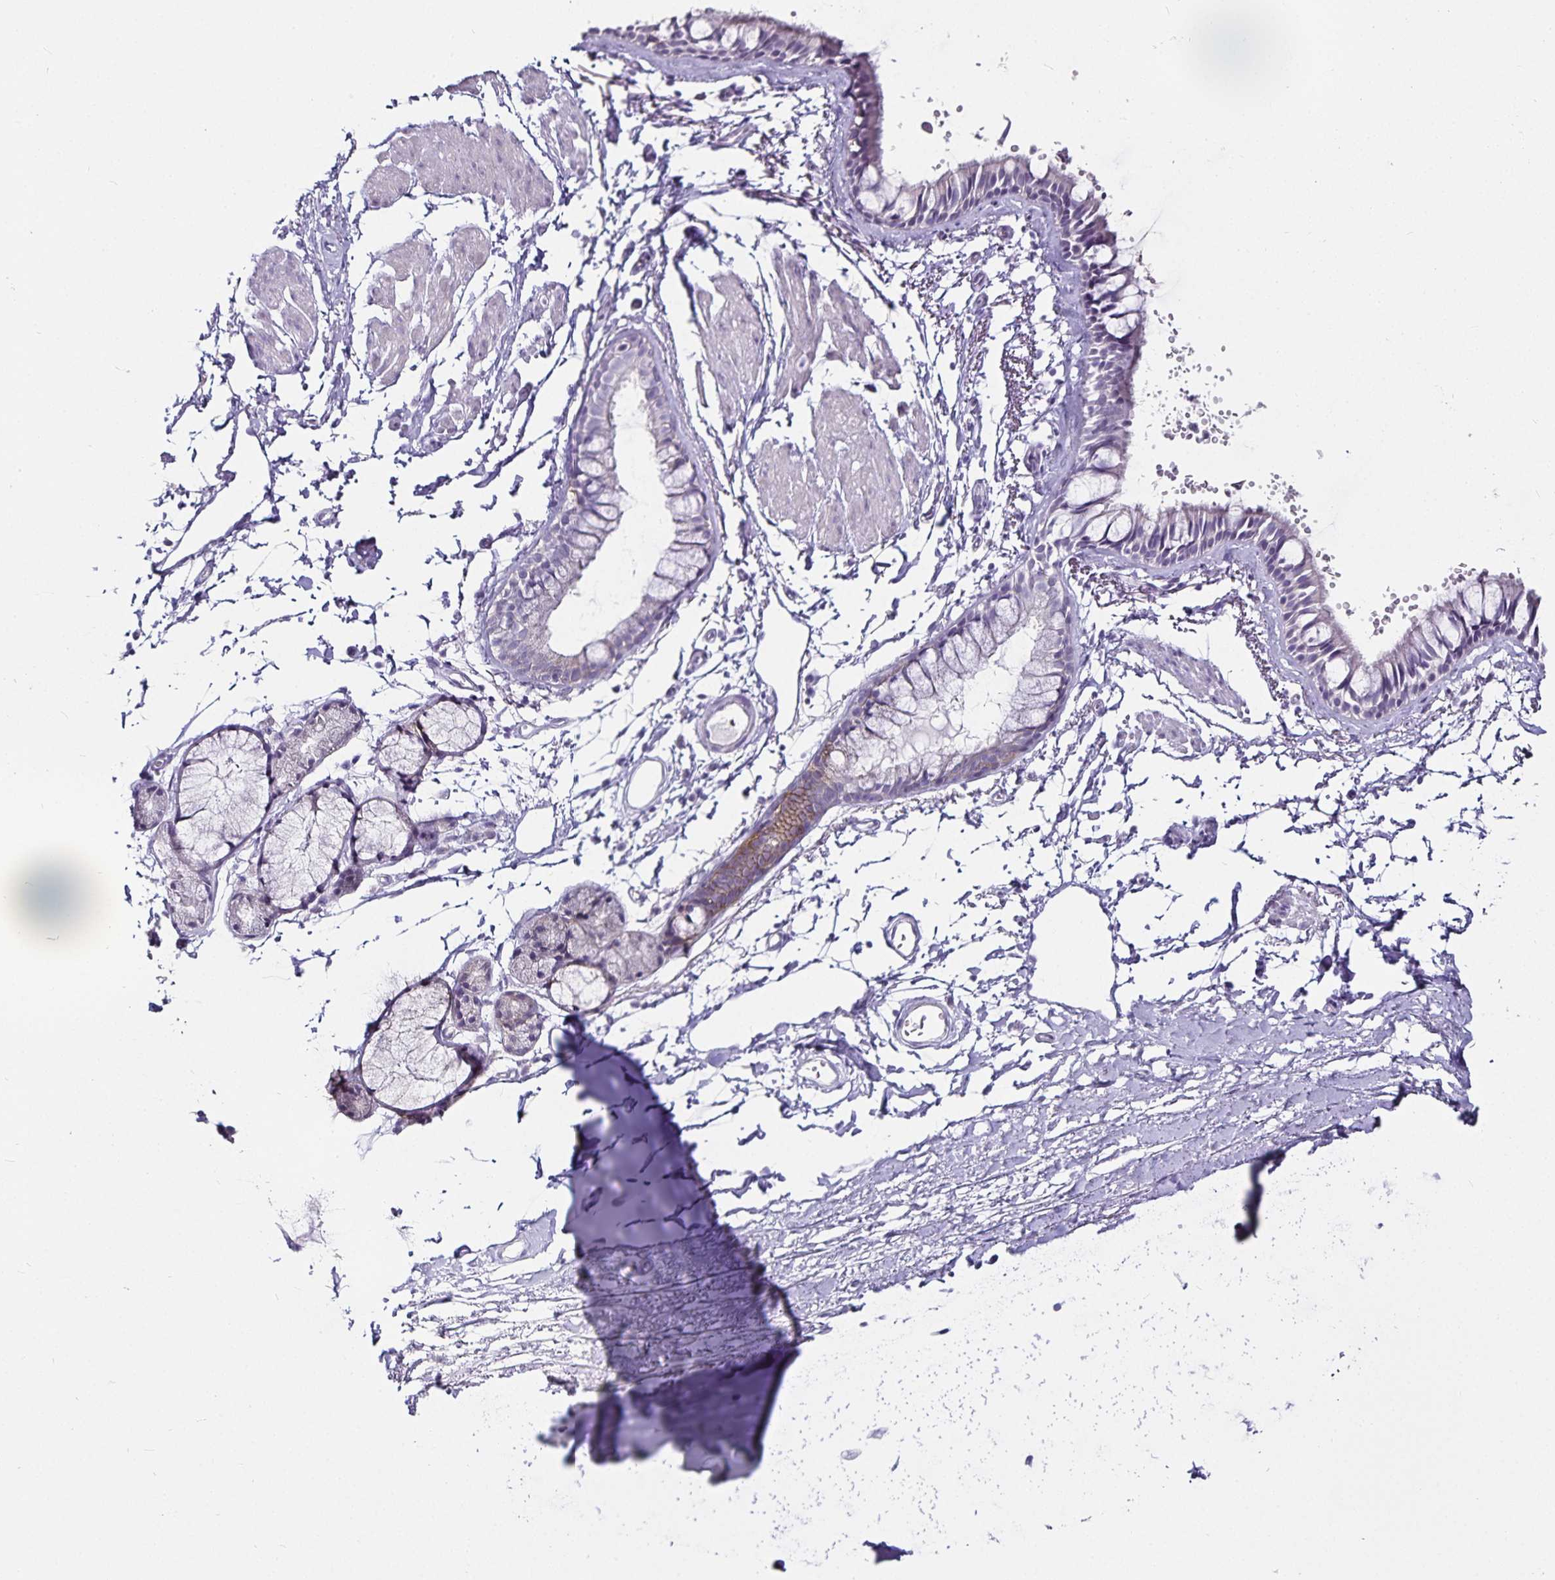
{"staining": {"intensity": "weak", "quantity": "<25%", "location": "cytoplasmic/membranous"}, "tissue": "bronchus", "cell_type": "Respiratory epithelial cells", "image_type": "normal", "snomed": [{"axis": "morphology", "description": "Normal tissue, NOS"}, {"axis": "topography", "description": "Cartilage tissue"}, {"axis": "topography", "description": "Bronchus"}, {"axis": "topography", "description": "Peripheral nerve tissue"}], "caption": "Benign bronchus was stained to show a protein in brown. There is no significant expression in respiratory epithelial cells. (DAB (3,3'-diaminobenzidine) immunohistochemistry visualized using brightfield microscopy, high magnification).", "gene": "CA12", "patient": {"sex": "female", "age": 59}}